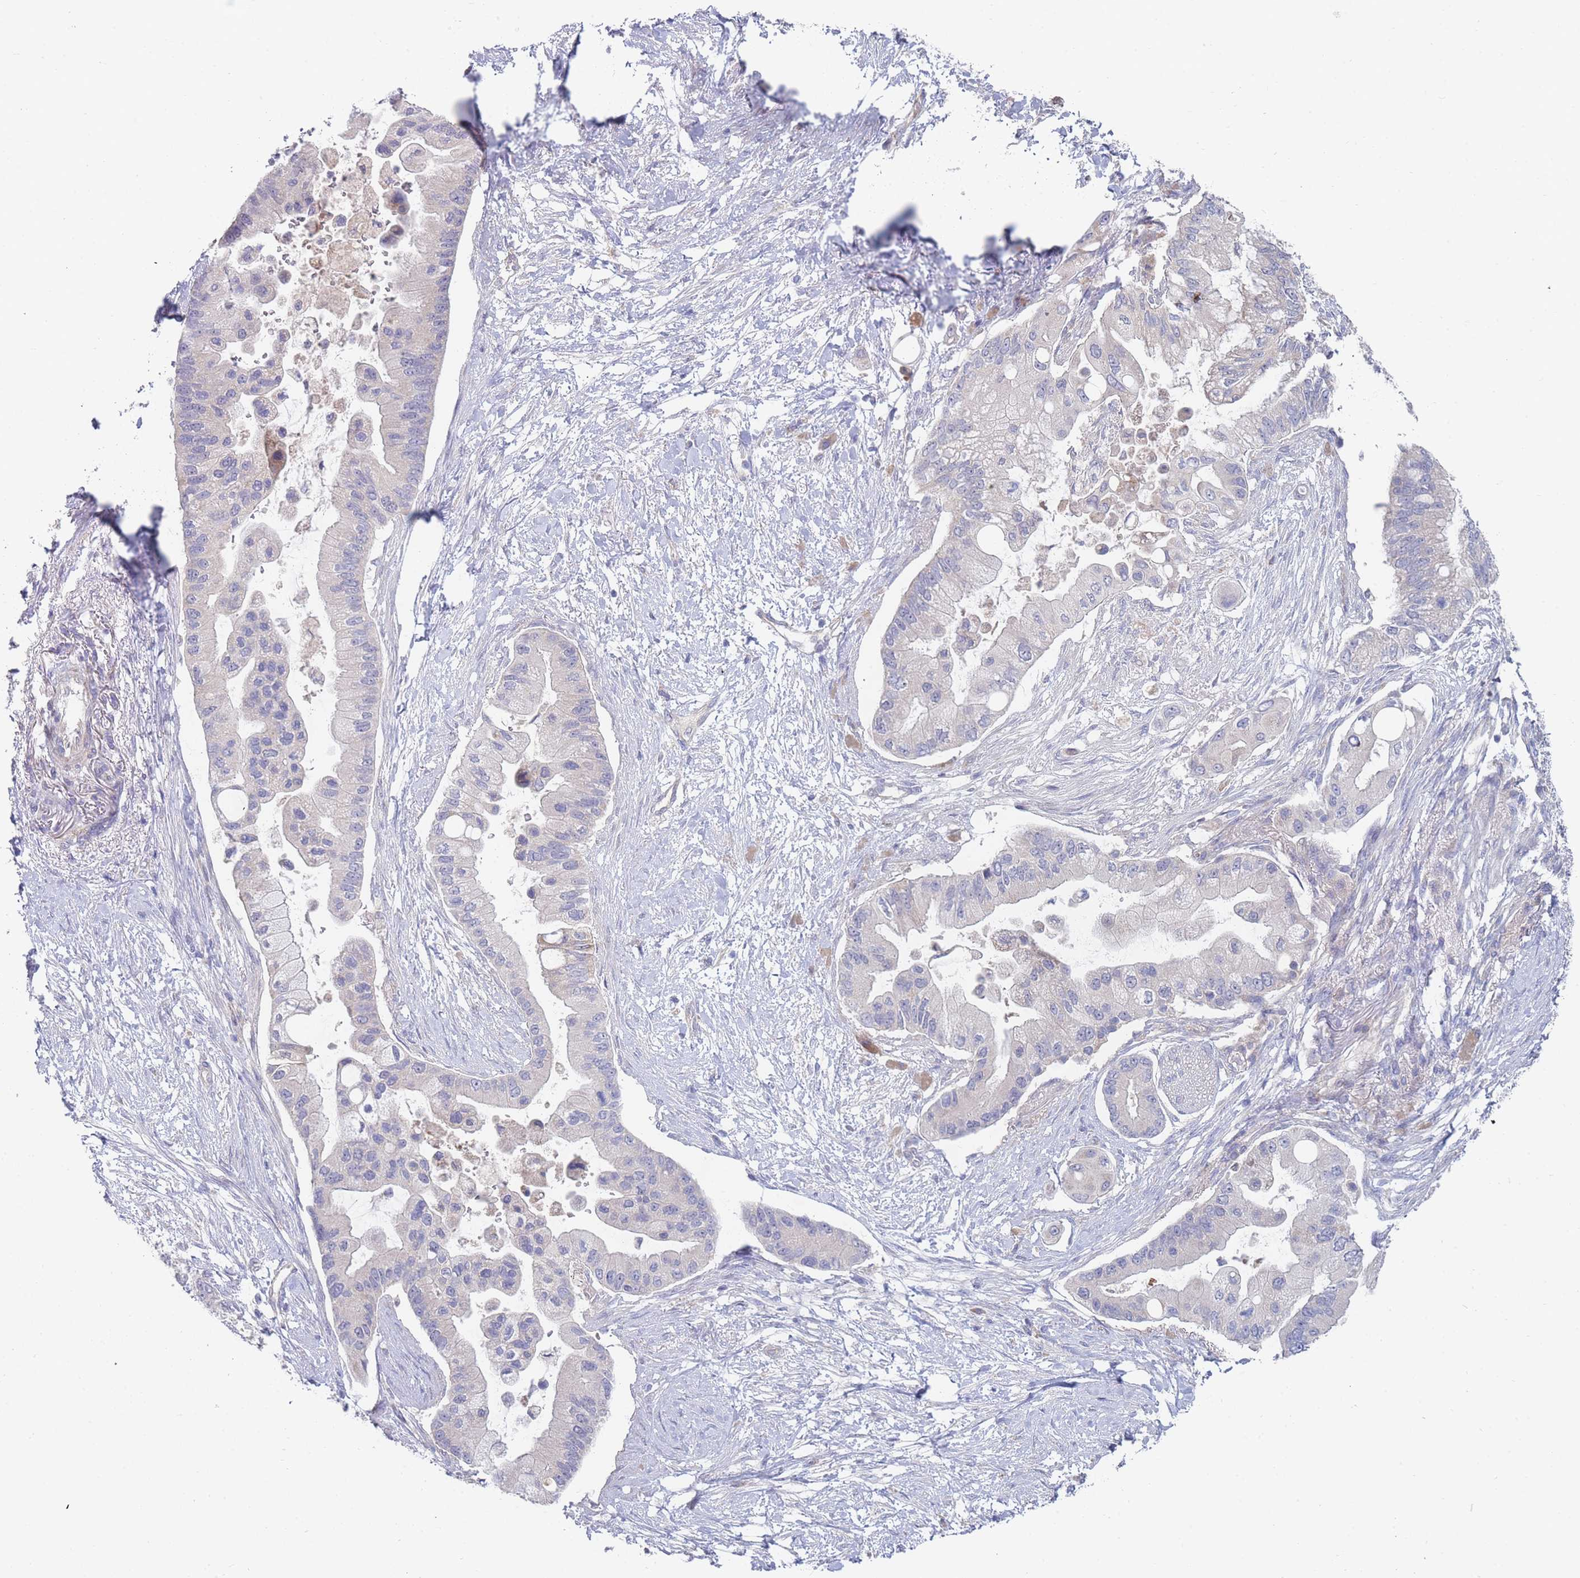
{"staining": {"intensity": "negative", "quantity": "none", "location": "none"}, "tissue": "pancreatic cancer", "cell_type": "Tumor cells", "image_type": "cancer", "snomed": [{"axis": "morphology", "description": "Adenocarcinoma, NOS"}, {"axis": "topography", "description": "Pancreas"}], "caption": "High magnification brightfield microscopy of pancreatic adenocarcinoma stained with DAB (3,3'-diaminobenzidine) (brown) and counterstained with hematoxylin (blue): tumor cells show no significant positivity.", "gene": "NUB1", "patient": {"sex": "male", "age": 57}}